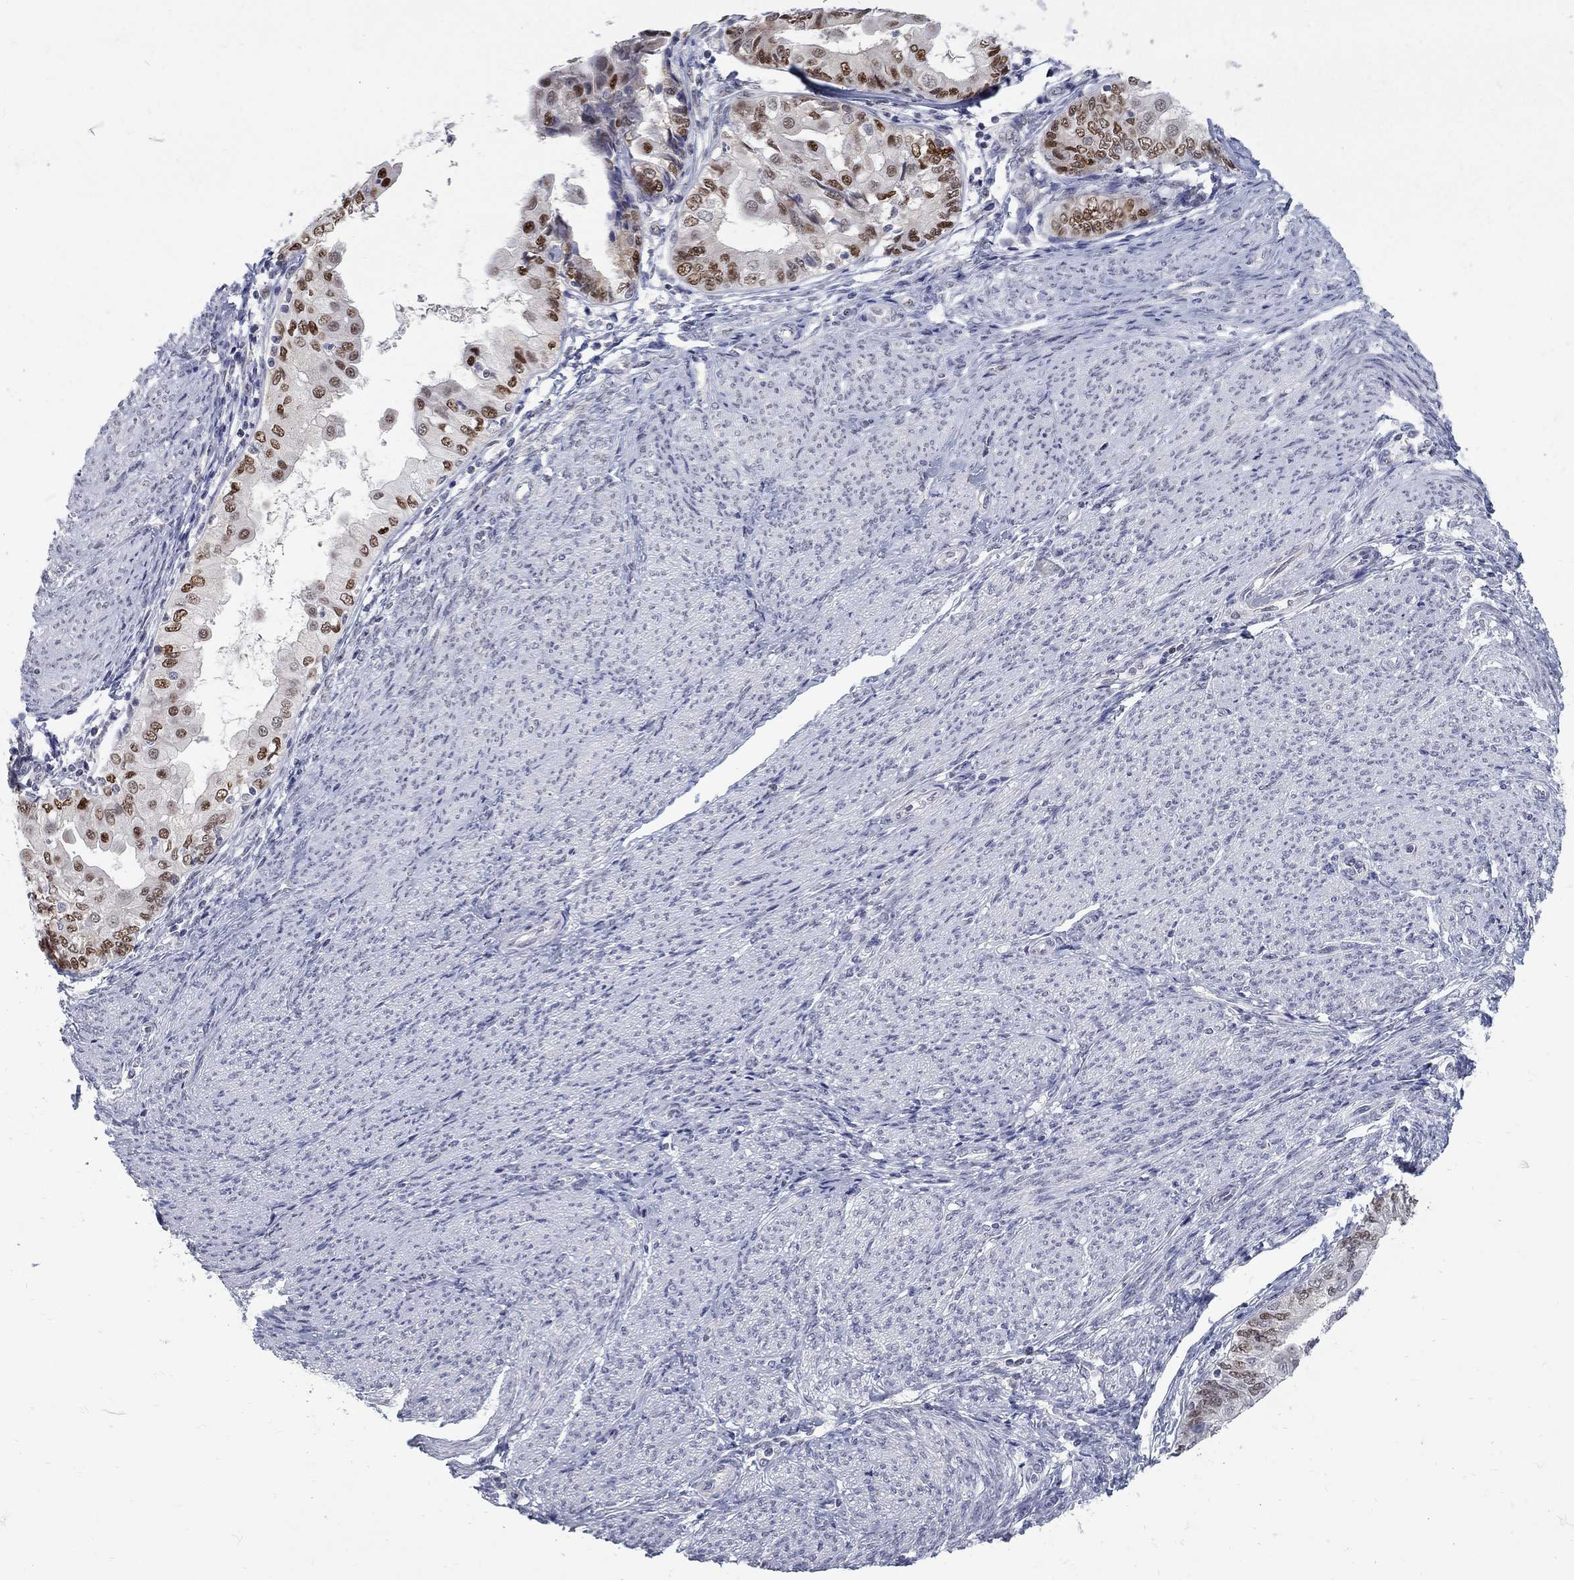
{"staining": {"intensity": "strong", "quantity": "25%-75%", "location": "nuclear"}, "tissue": "endometrial cancer", "cell_type": "Tumor cells", "image_type": "cancer", "snomed": [{"axis": "morphology", "description": "Adenocarcinoma, NOS"}, {"axis": "topography", "description": "Endometrium"}], "caption": "IHC (DAB) staining of endometrial cancer reveals strong nuclear protein positivity in about 25%-75% of tumor cells. (DAB IHC with brightfield microscopy, high magnification).", "gene": "GCFC2", "patient": {"sex": "female", "age": 68}}